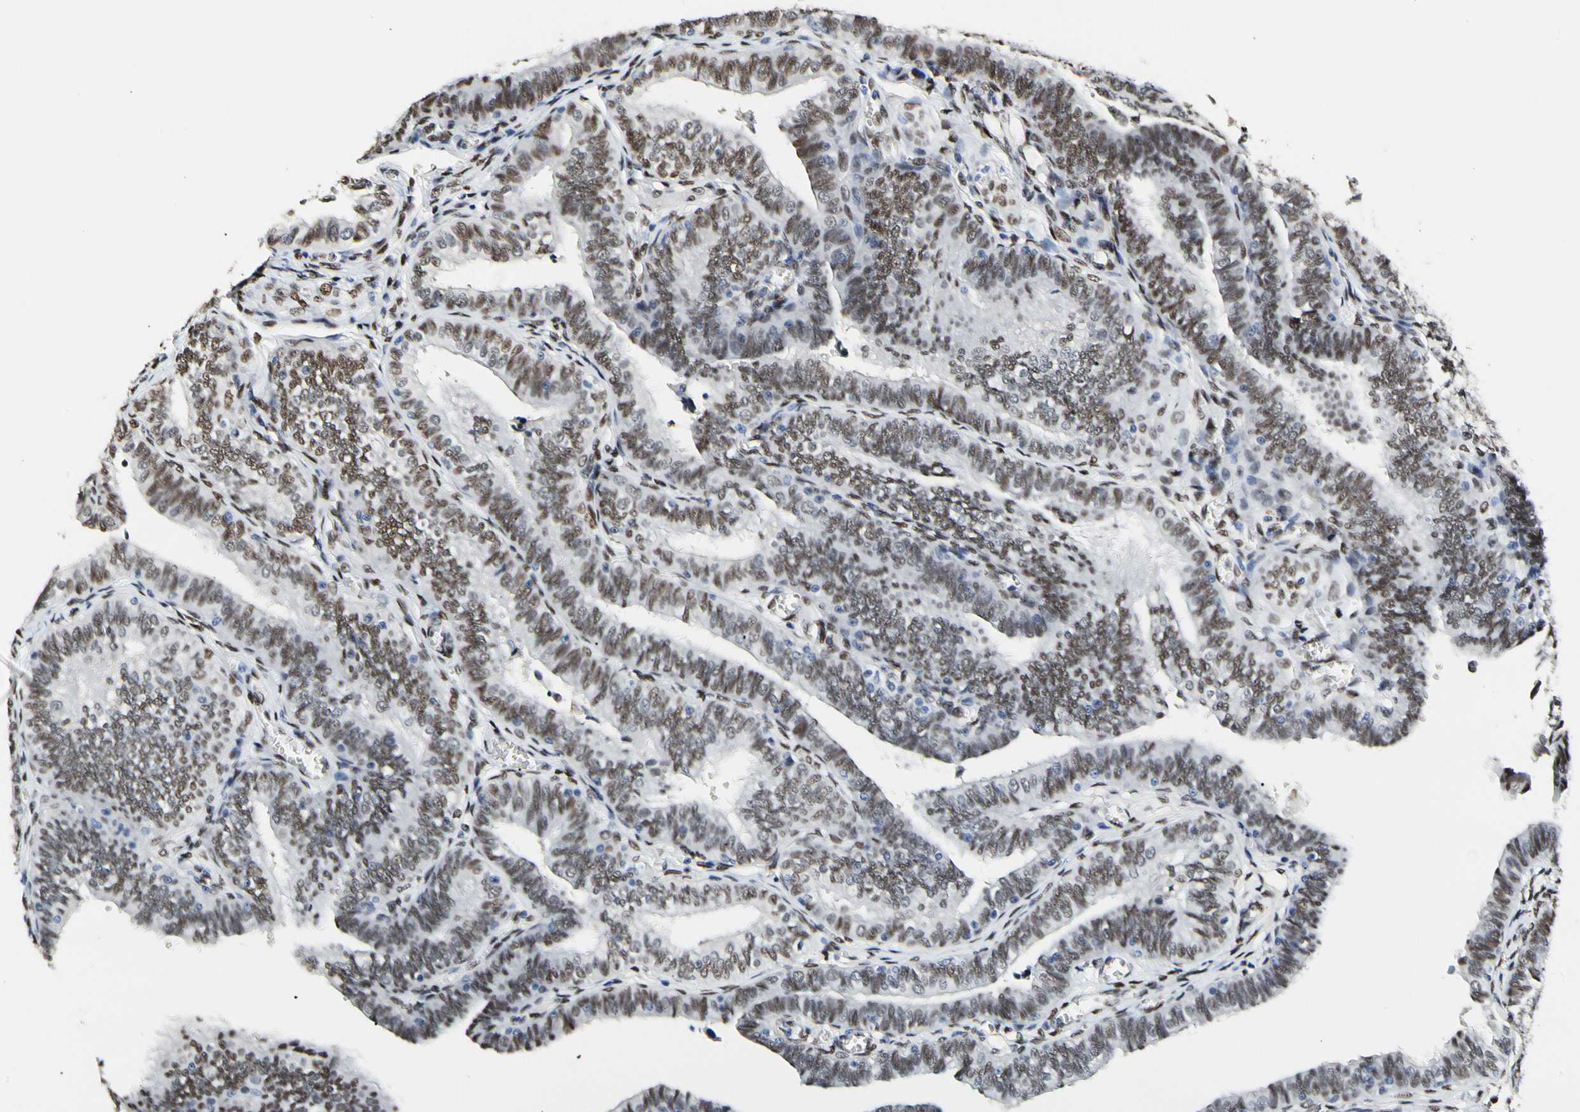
{"staining": {"intensity": "moderate", "quantity": ">75%", "location": "nuclear"}, "tissue": "fallopian tube", "cell_type": "Glandular cells", "image_type": "normal", "snomed": [{"axis": "morphology", "description": "Normal tissue, NOS"}, {"axis": "topography", "description": "Fallopian tube"}], "caption": "Protein staining of normal fallopian tube displays moderate nuclear staining in approximately >75% of glandular cells. Using DAB (3,3'-diaminobenzidine) (brown) and hematoxylin (blue) stains, captured at high magnification using brightfield microscopy.", "gene": "NFIA", "patient": {"sex": "female", "age": 46}}